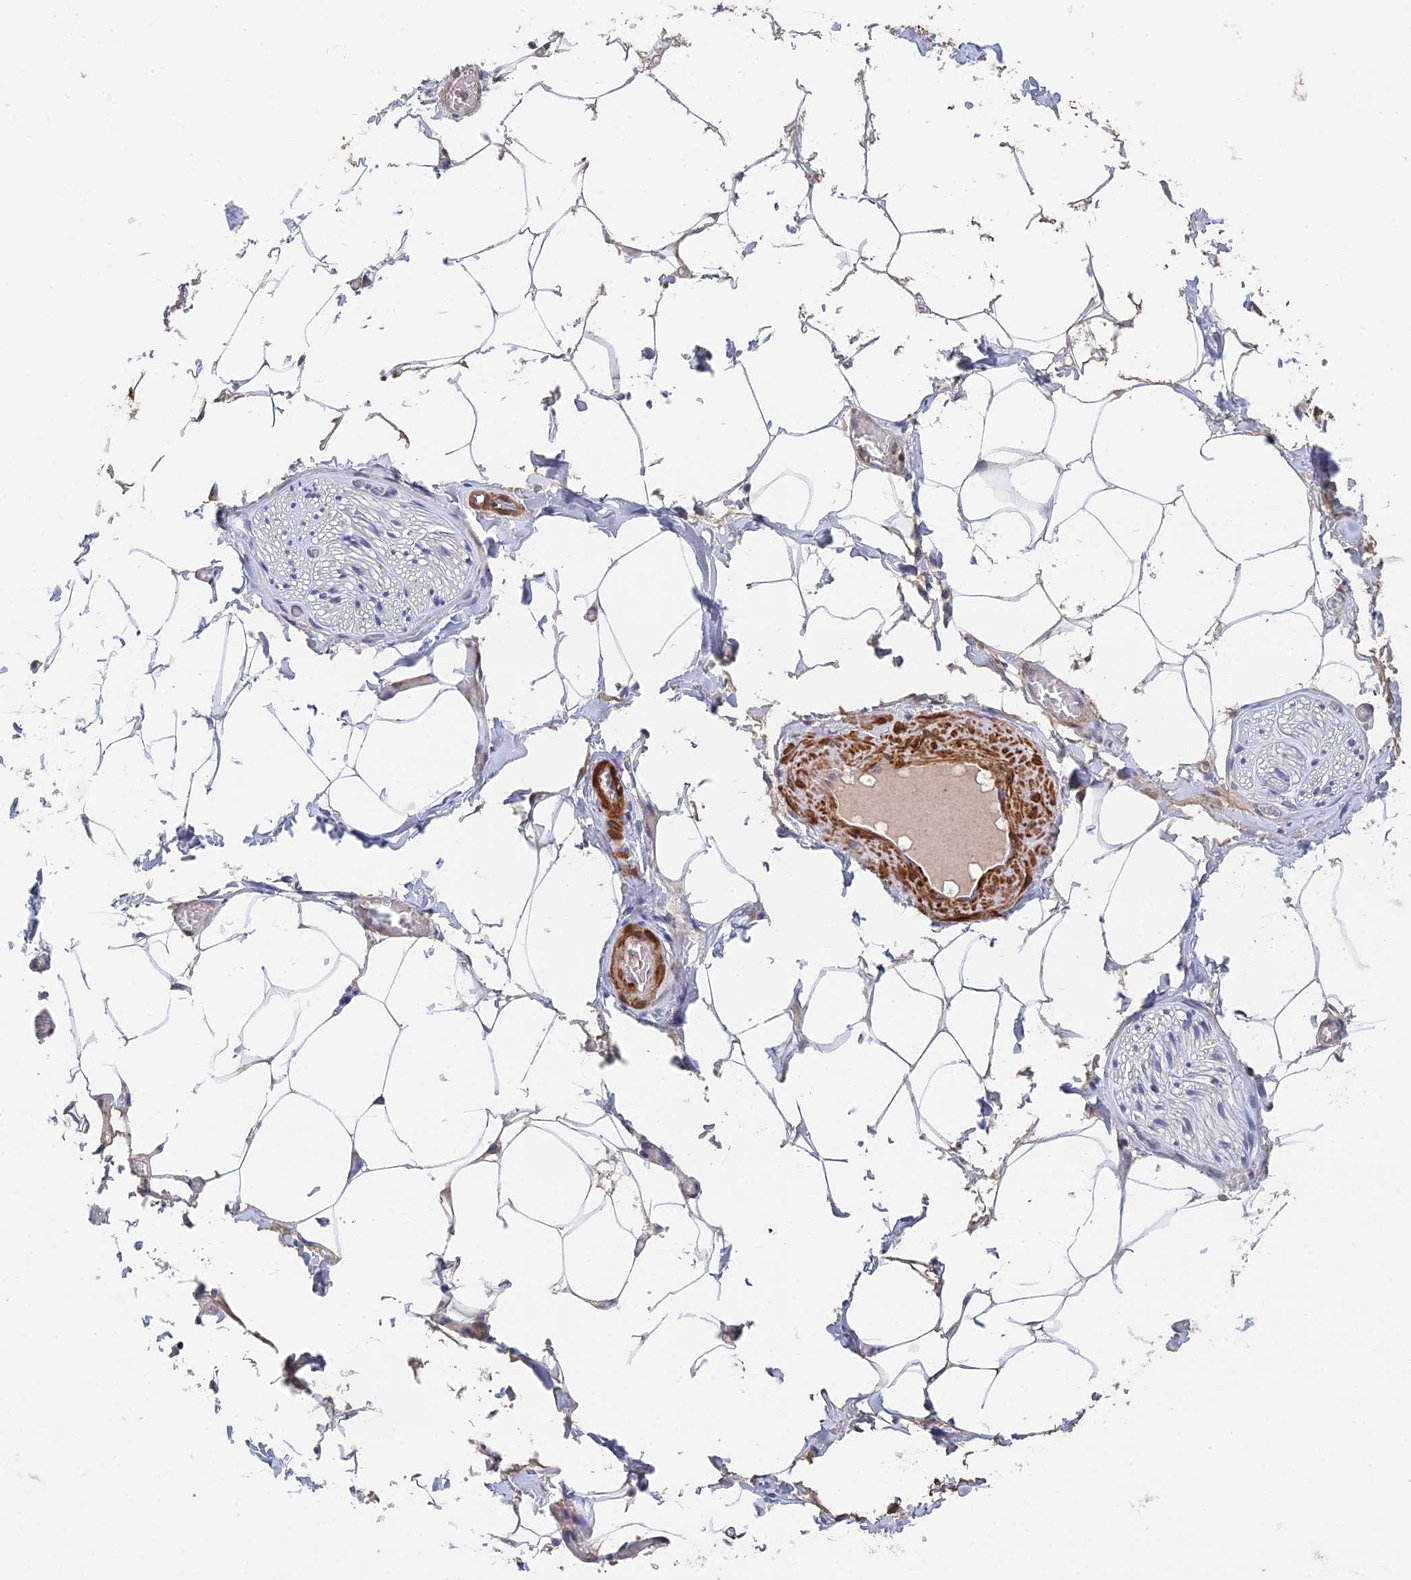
{"staining": {"intensity": "negative", "quantity": "none", "location": "none"}, "tissue": "adipose tissue", "cell_type": "Adipocytes", "image_type": "normal", "snomed": [{"axis": "morphology", "description": "Normal tissue, NOS"}, {"axis": "topography", "description": "Soft tissue"}, {"axis": "topography", "description": "Adipose tissue"}, {"axis": "topography", "description": "Vascular tissue"}, {"axis": "topography", "description": "Peripheral nerve tissue"}], "caption": "The image shows no staining of adipocytes in unremarkable adipose tissue.", "gene": "ZNF320", "patient": {"sex": "male", "age": 46}}